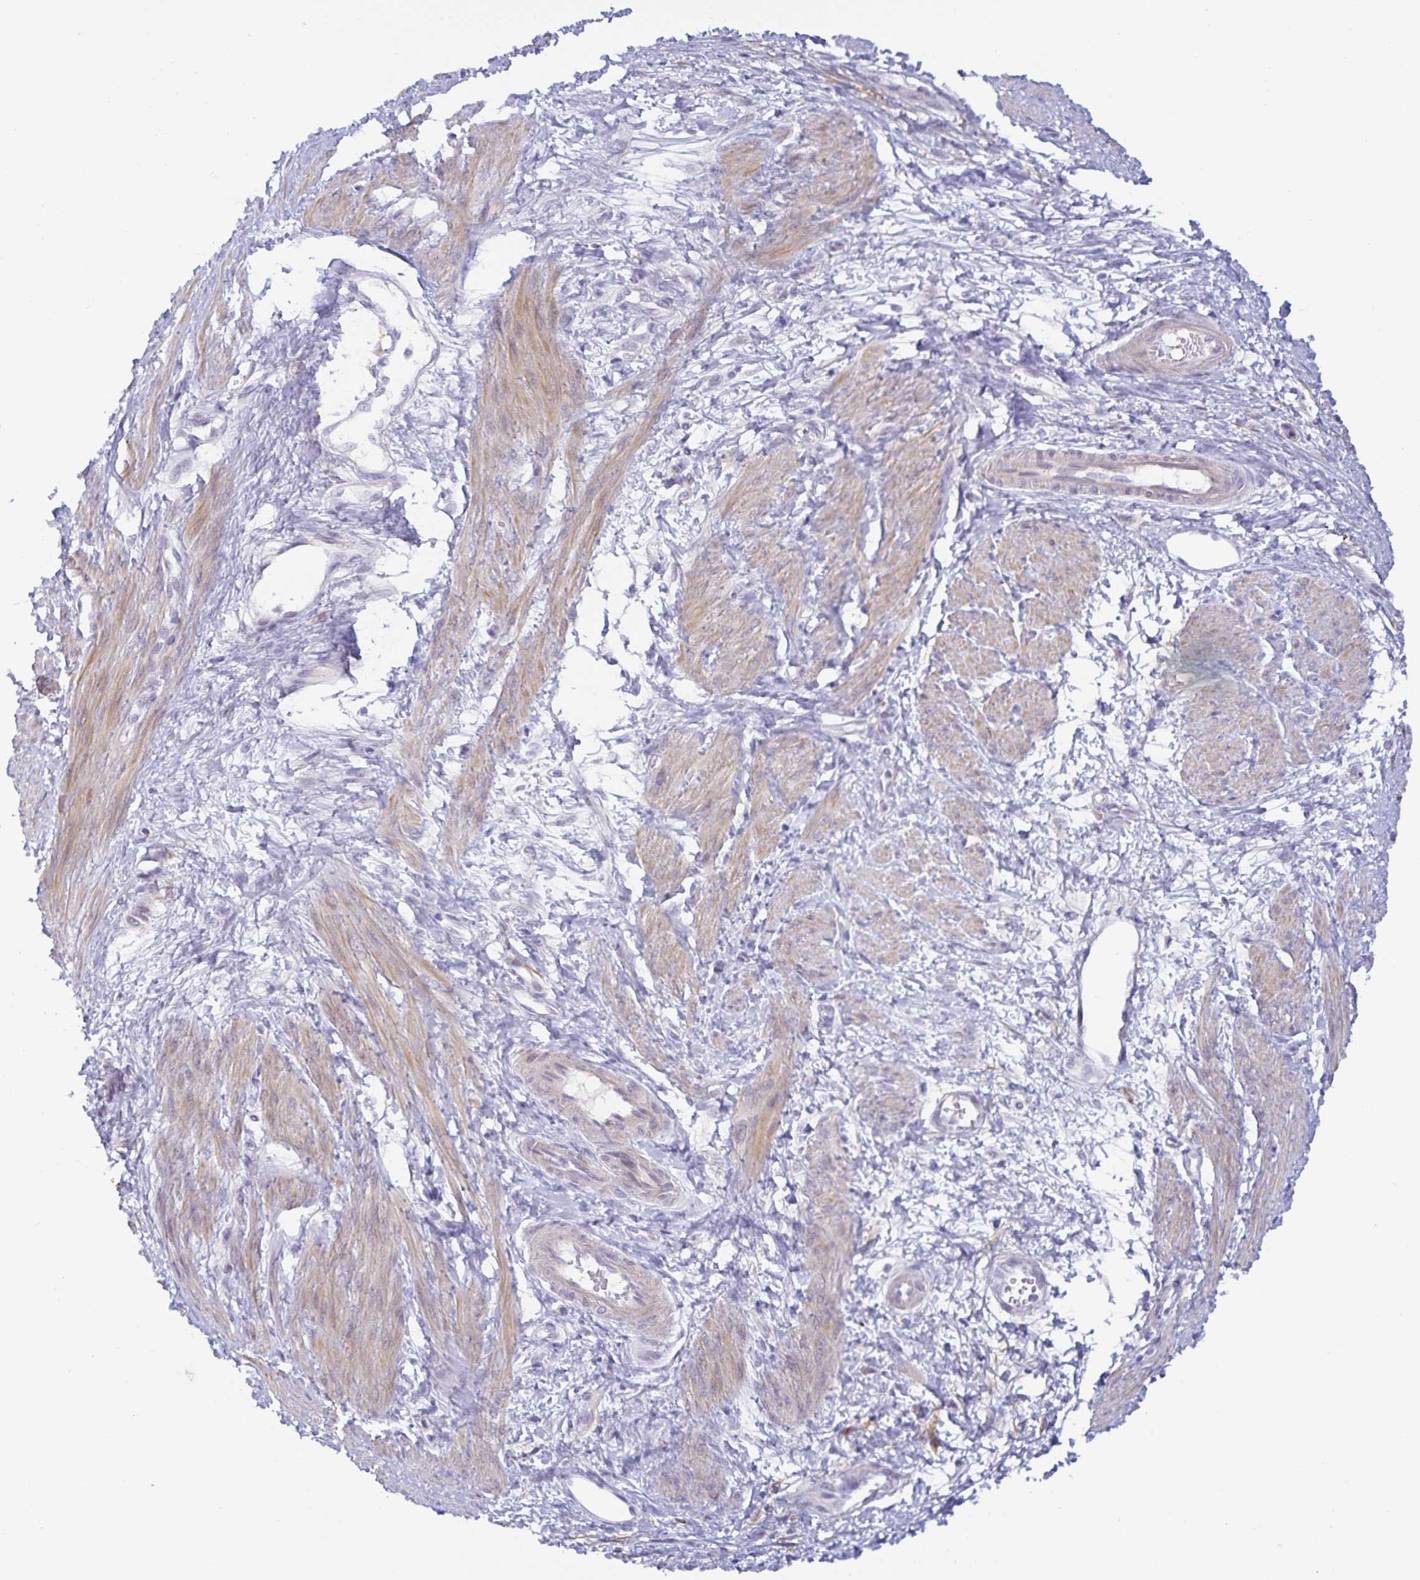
{"staining": {"intensity": "weak", "quantity": "25%-75%", "location": "cytoplasmic/membranous"}, "tissue": "smooth muscle", "cell_type": "Smooth muscle cells", "image_type": "normal", "snomed": [{"axis": "morphology", "description": "Normal tissue, NOS"}, {"axis": "topography", "description": "Smooth muscle"}, {"axis": "topography", "description": "Uterus"}], "caption": "Immunohistochemical staining of benign smooth muscle exhibits low levels of weak cytoplasmic/membranous staining in about 25%-75% of smooth muscle cells.", "gene": "SPAG4", "patient": {"sex": "female", "age": 39}}